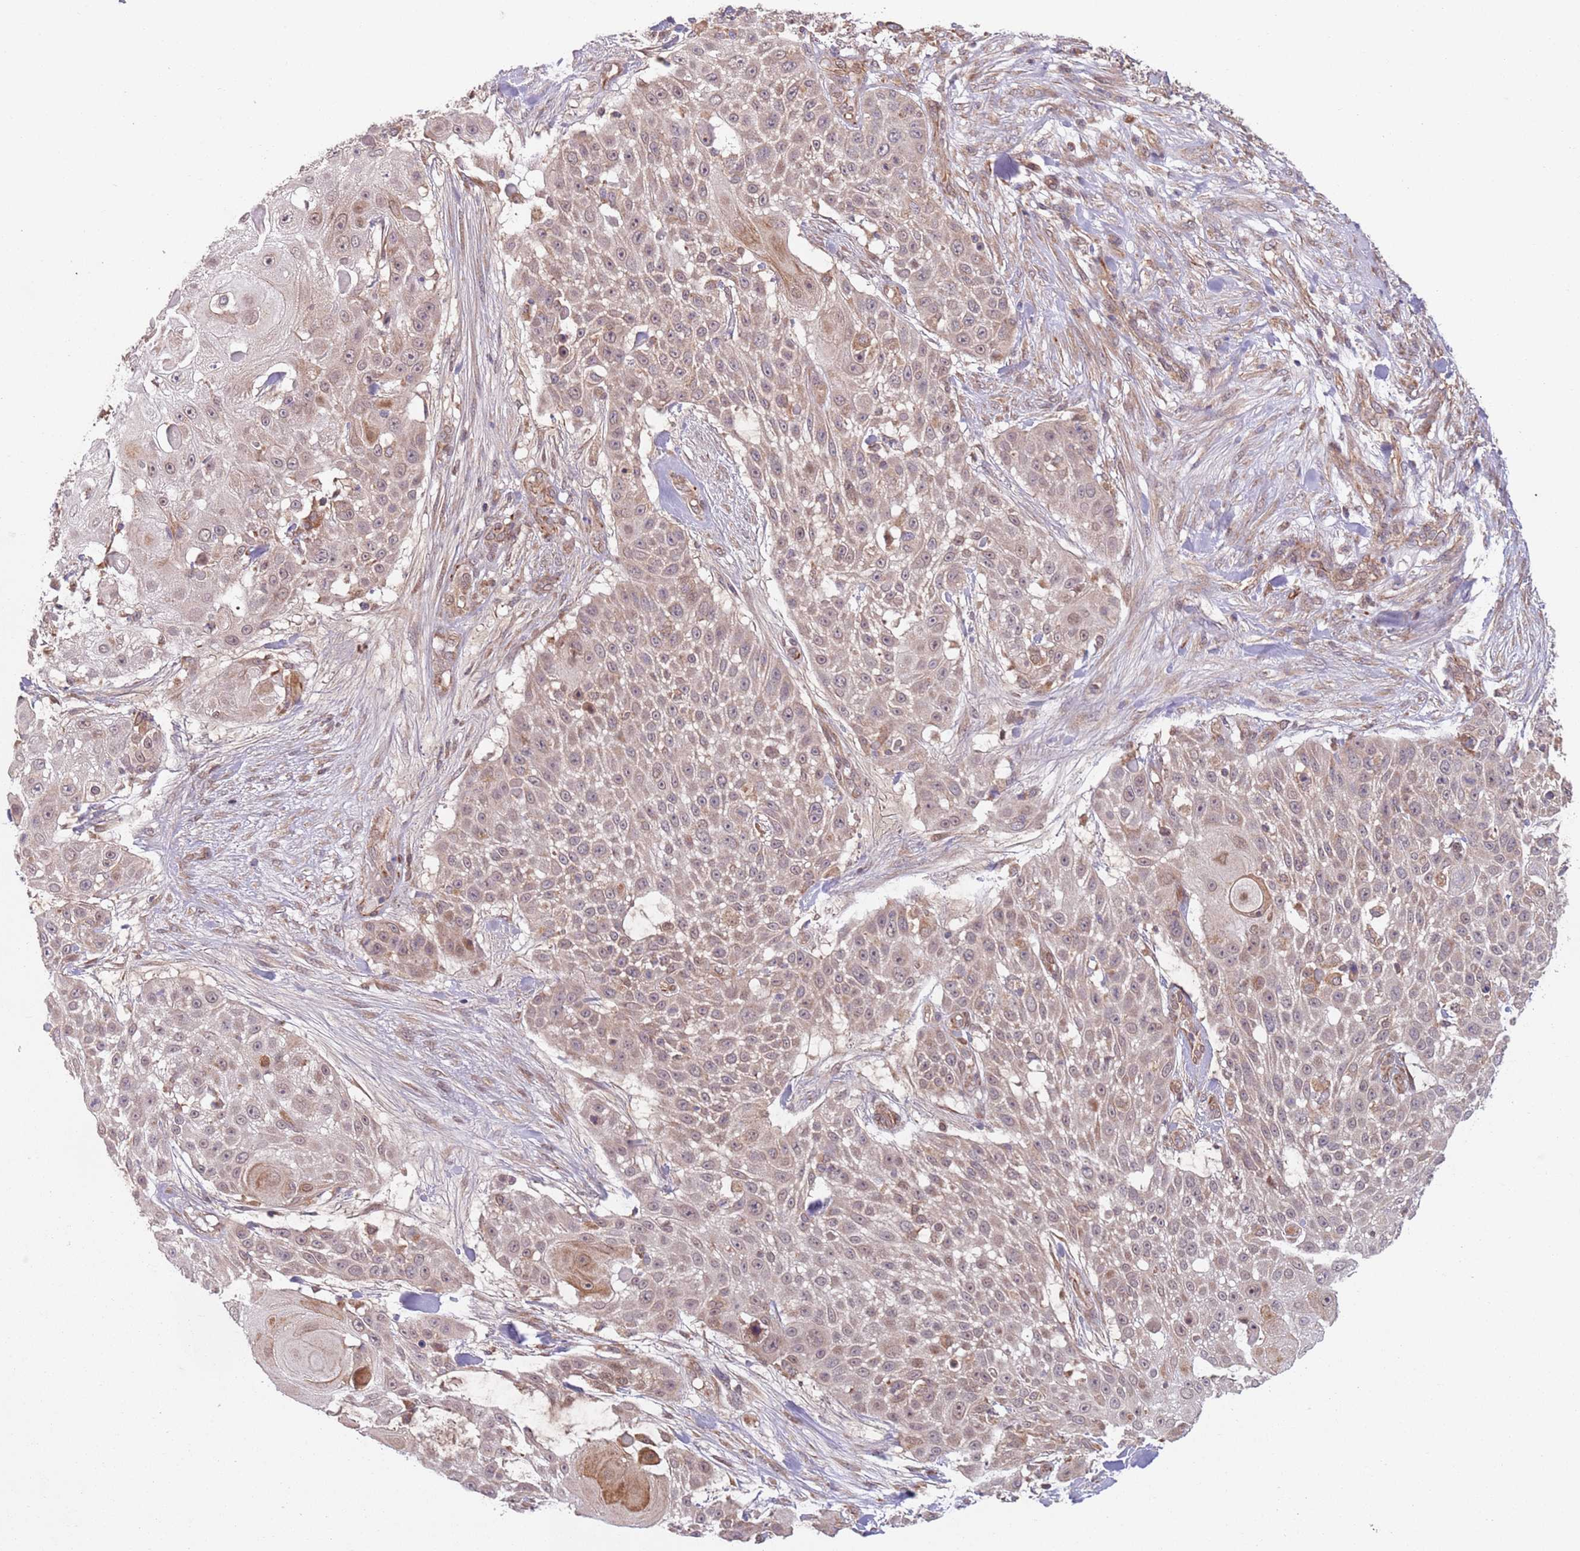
{"staining": {"intensity": "weak", "quantity": ">75%", "location": "nuclear"}, "tissue": "skin cancer", "cell_type": "Tumor cells", "image_type": "cancer", "snomed": [{"axis": "morphology", "description": "Squamous cell carcinoma, NOS"}, {"axis": "topography", "description": "Skin"}], "caption": "Squamous cell carcinoma (skin) stained with a brown dye displays weak nuclear positive expression in approximately >75% of tumor cells.", "gene": "CHD9", "patient": {"sex": "female", "age": 86}}